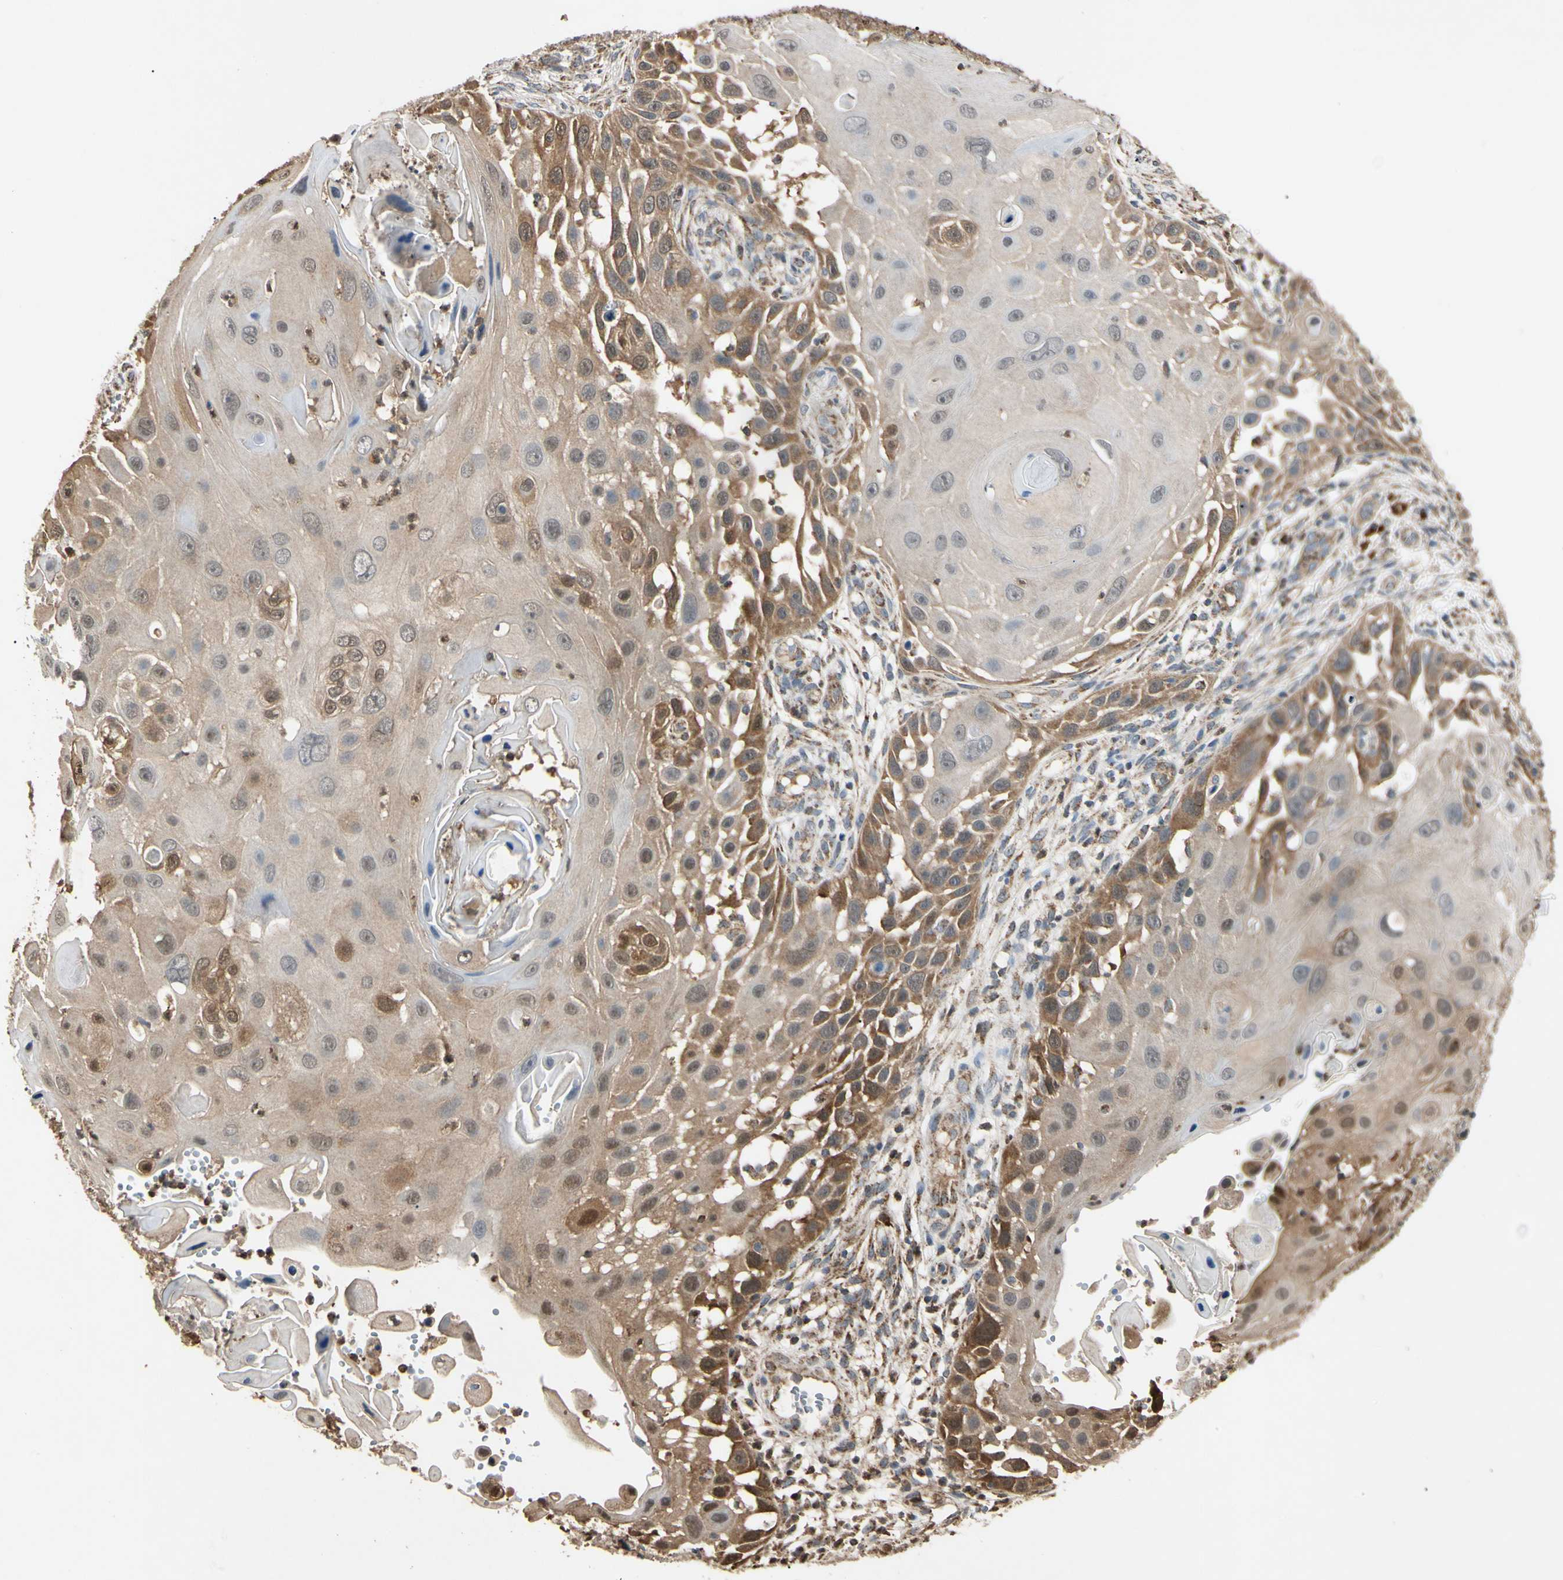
{"staining": {"intensity": "moderate", "quantity": "25%-75%", "location": "cytoplasmic/membranous"}, "tissue": "skin cancer", "cell_type": "Tumor cells", "image_type": "cancer", "snomed": [{"axis": "morphology", "description": "Squamous cell carcinoma, NOS"}, {"axis": "topography", "description": "Skin"}], "caption": "This micrograph shows immunohistochemistry (IHC) staining of squamous cell carcinoma (skin), with medium moderate cytoplasmic/membranous expression in about 25%-75% of tumor cells.", "gene": "PRDX5", "patient": {"sex": "female", "age": 44}}